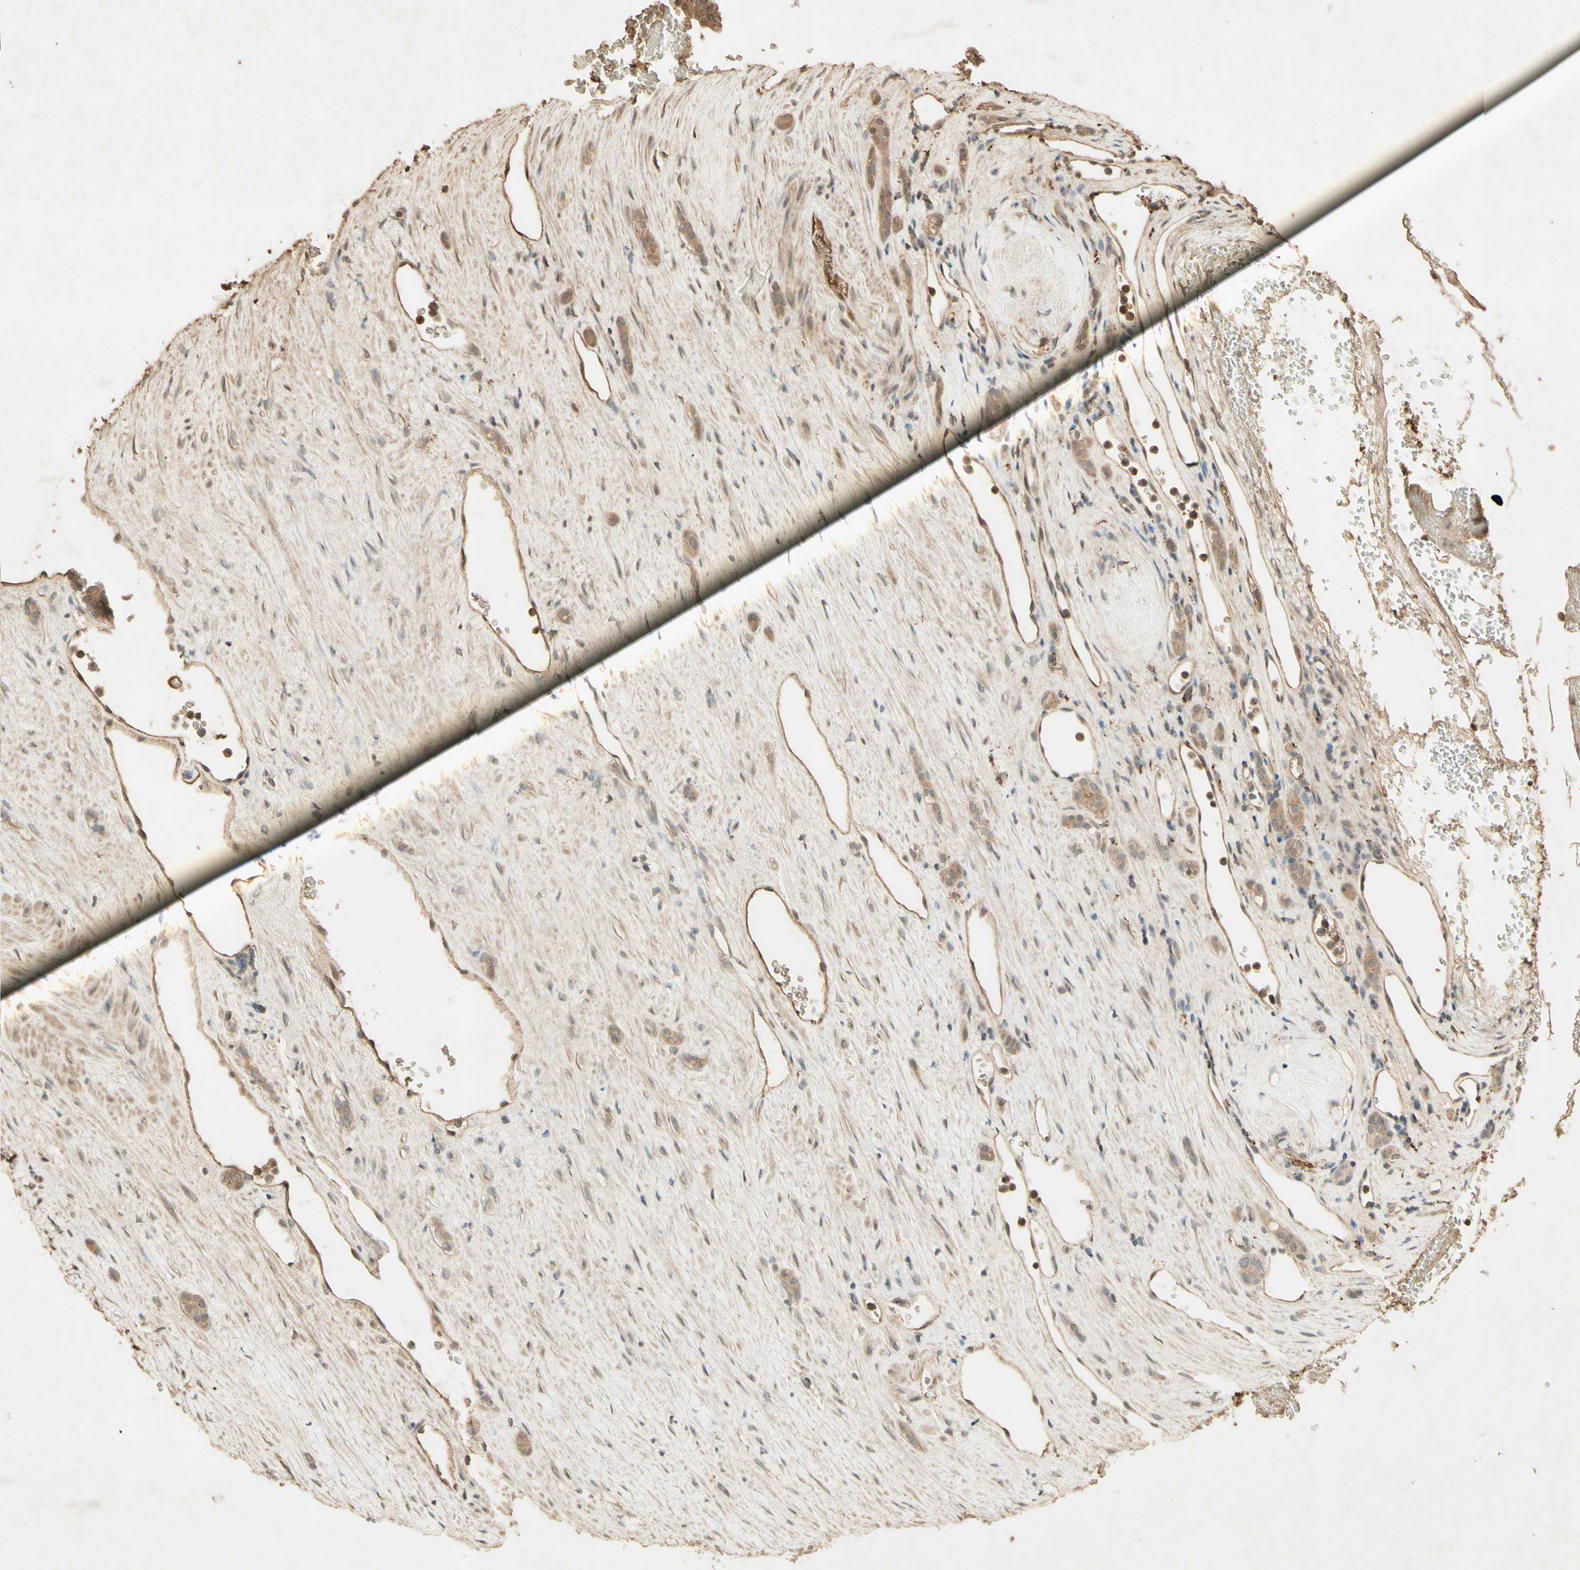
{"staining": {"intensity": "moderate", "quantity": ">75%", "location": "cytoplasmic/membranous"}, "tissue": "renal cancer", "cell_type": "Tumor cells", "image_type": "cancer", "snomed": [{"axis": "morphology", "description": "Adenocarcinoma, NOS"}, {"axis": "topography", "description": "Kidney"}], "caption": "IHC histopathology image of human renal cancer (adenocarcinoma) stained for a protein (brown), which demonstrates medium levels of moderate cytoplasmic/membranous positivity in about >75% of tumor cells.", "gene": "SMAD9", "patient": {"sex": "female", "age": 69}}